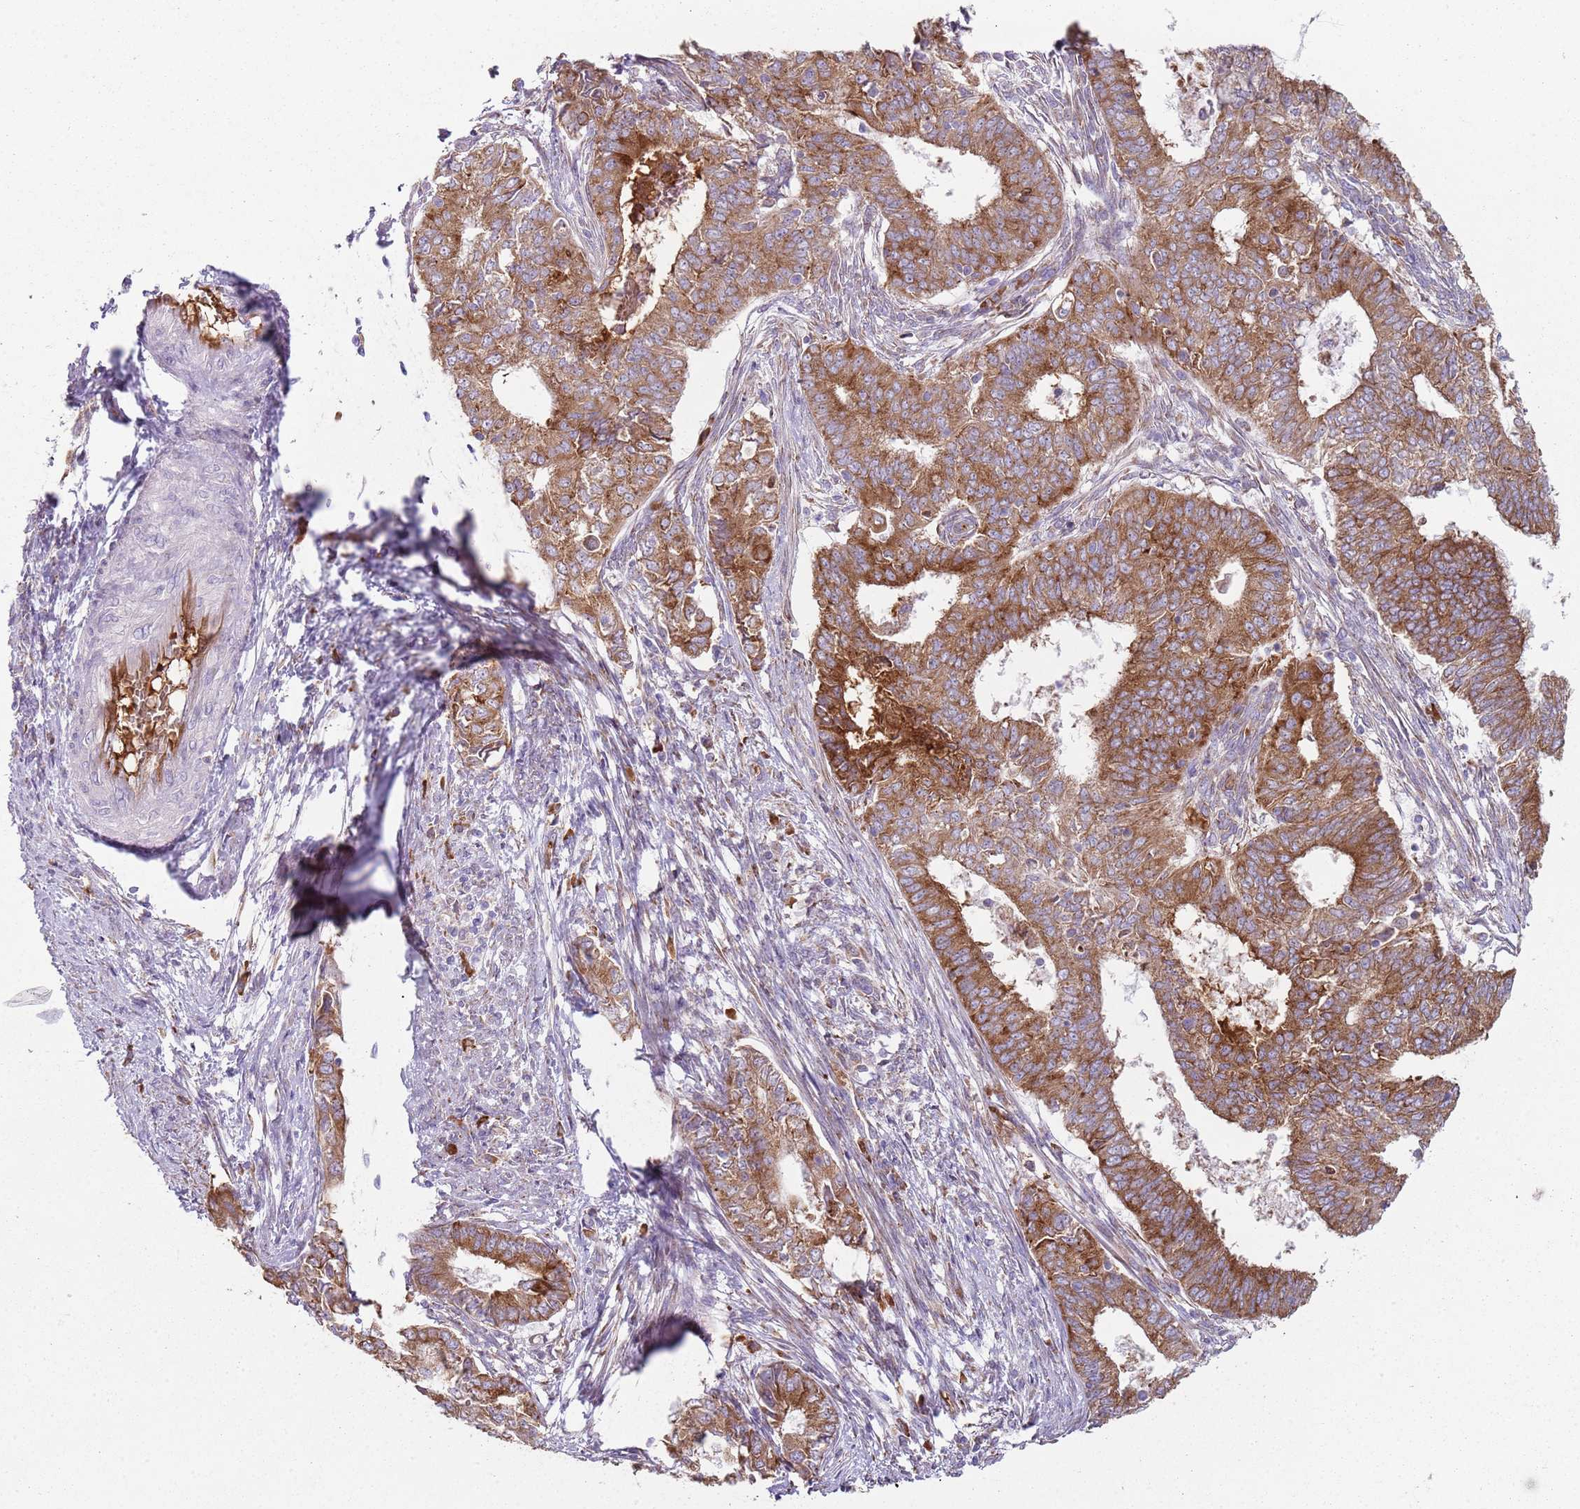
{"staining": {"intensity": "moderate", "quantity": ">75%", "location": "cytoplasmic/membranous"}, "tissue": "endometrial cancer", "cell_type": "Tumor cells", "image_type": "cancer", "snomed": [{"axis": "morphology", "description": "Adenocarcinoma, NOS"}, {"axis": "topography", "description": "Endometrium"}], "caption": "Immunohistochemical staining of endometrial cancer (adenocarcinoma) demonstrates medium levels of moderate cytoplasmic/membranous positivity in about >75% of tumor cells. (brown staining indicates protein expression, while blue staining denotes nuclei).", "gene": "SPATA2", "patient": {"sex": "female", "age": 62}}